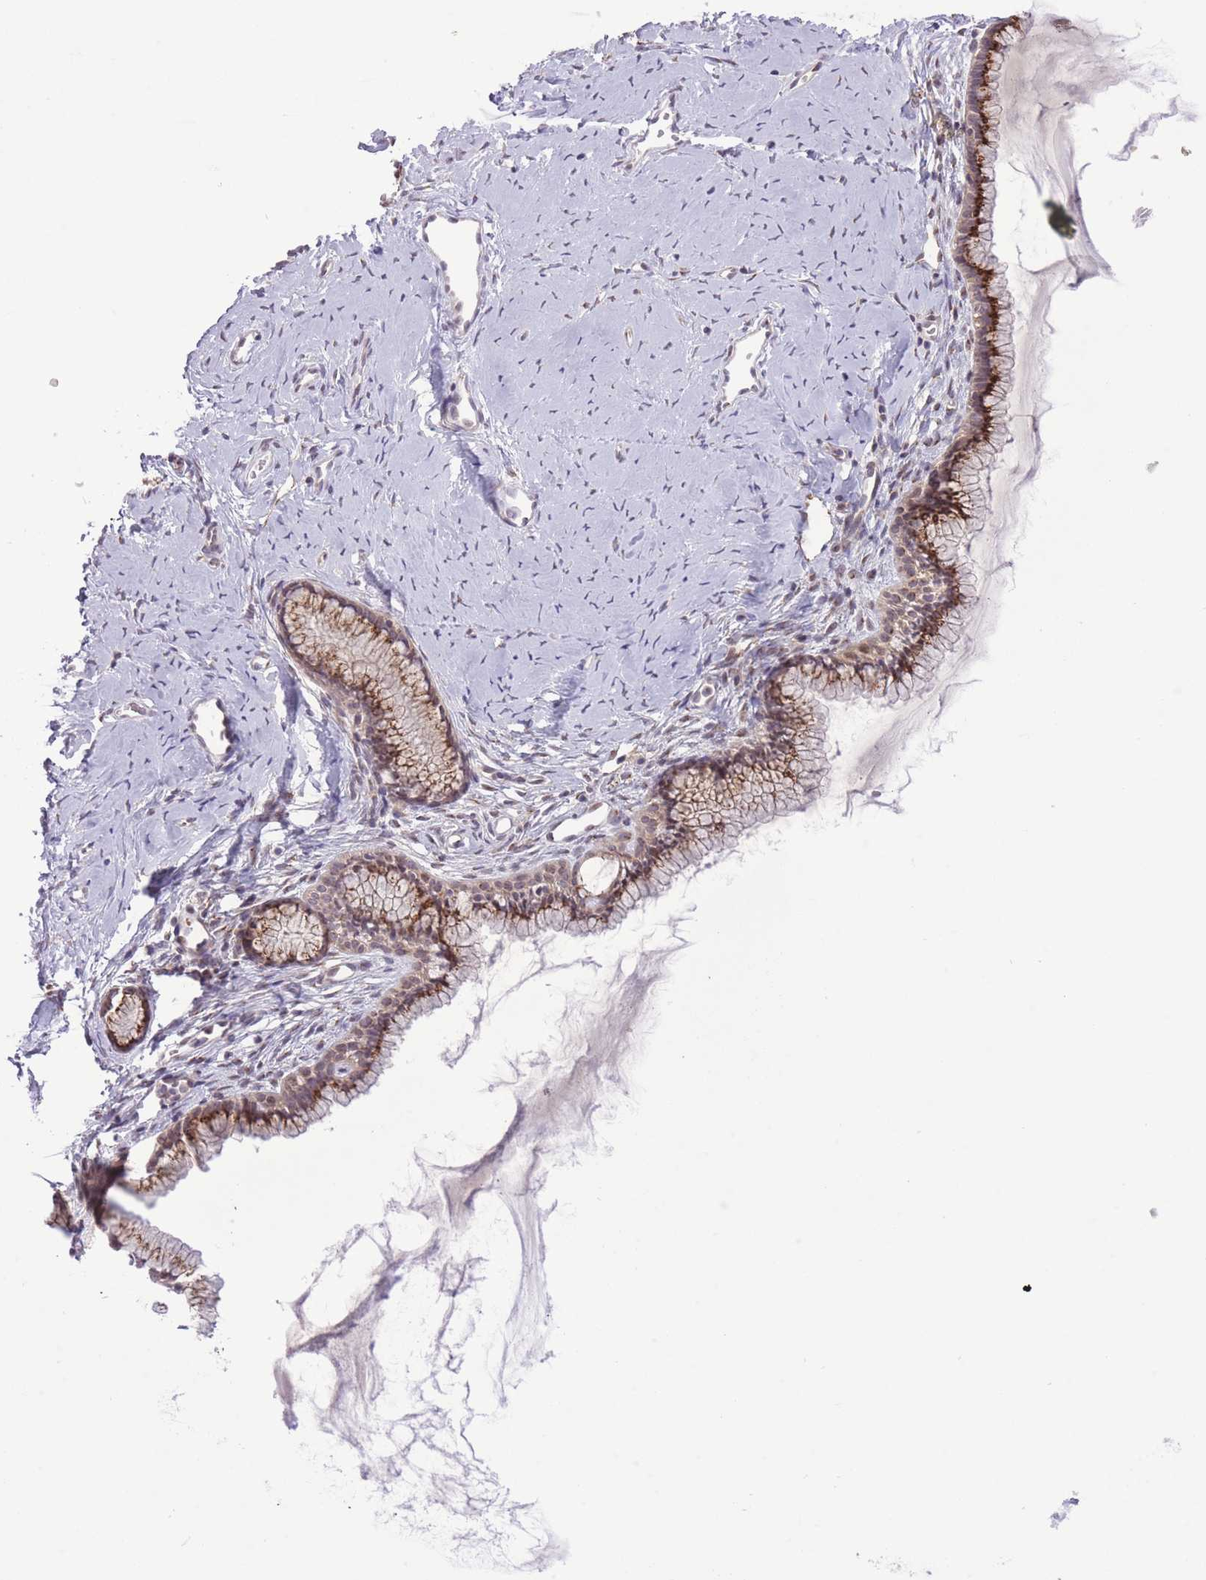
{"staining": {"intensity": "strong", "quantity": "25%-75%", "location": "cytoplasmic/membranous"}, "tissue": "cervix", "cell_type": "Glandular cells", "image_type": "normal", "snomed": [{"axis": "morphology", "description": "Normal tissue, NOS"}, {"axis": "topography", "description": "Cervix"}], "caption": "This photomicrograph exhibits immunohistochemistry staining of normal cervix, with high strong cytoplasmic/membranous expression in approximately 25%-75% of glandular cells.", "gene": "ZBED5", "patient": {"sex": "female", "age": 40}}